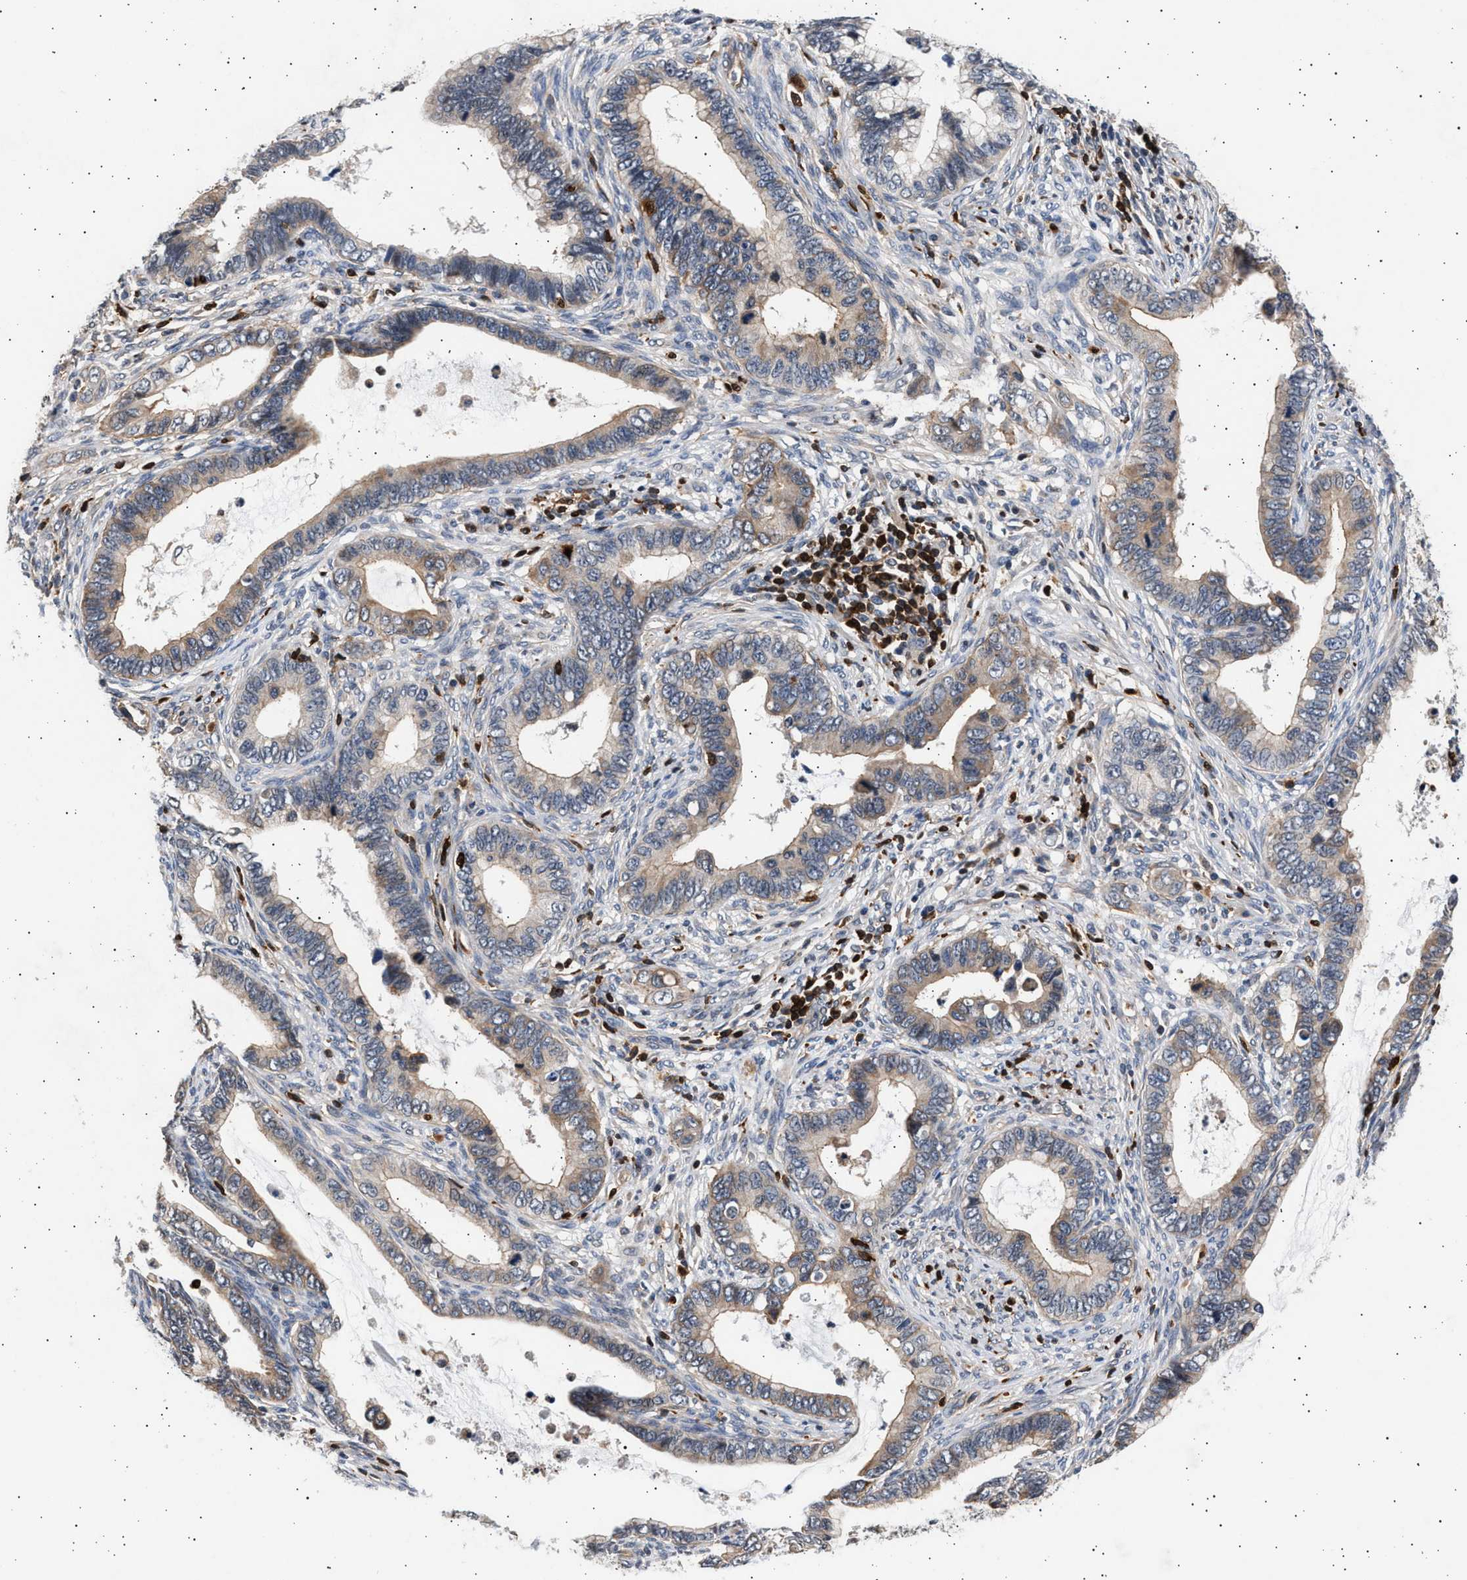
{"staining": {"intensity": "weak", "quantity": ">75%", "location": "cytoplasmic/membranous"}, "tissue": "cervical cancer", "cell_type": "Tumor cells", "image_type": "cancer", "snomed": [{"axis": "morphology", "description": "Adenocarcinoma, NOS"}, {"axis": "topography", "description": "Cervix"}], "caption": "Human cervical cancer (adenocarcinoma) stained for a protein (brown) reveals weak cytoplasmic/membranous positive positivity in approximately >75% of tumor cells.", "gene": "GRAP2", "patient": {"sex": "female", "age": 44}}